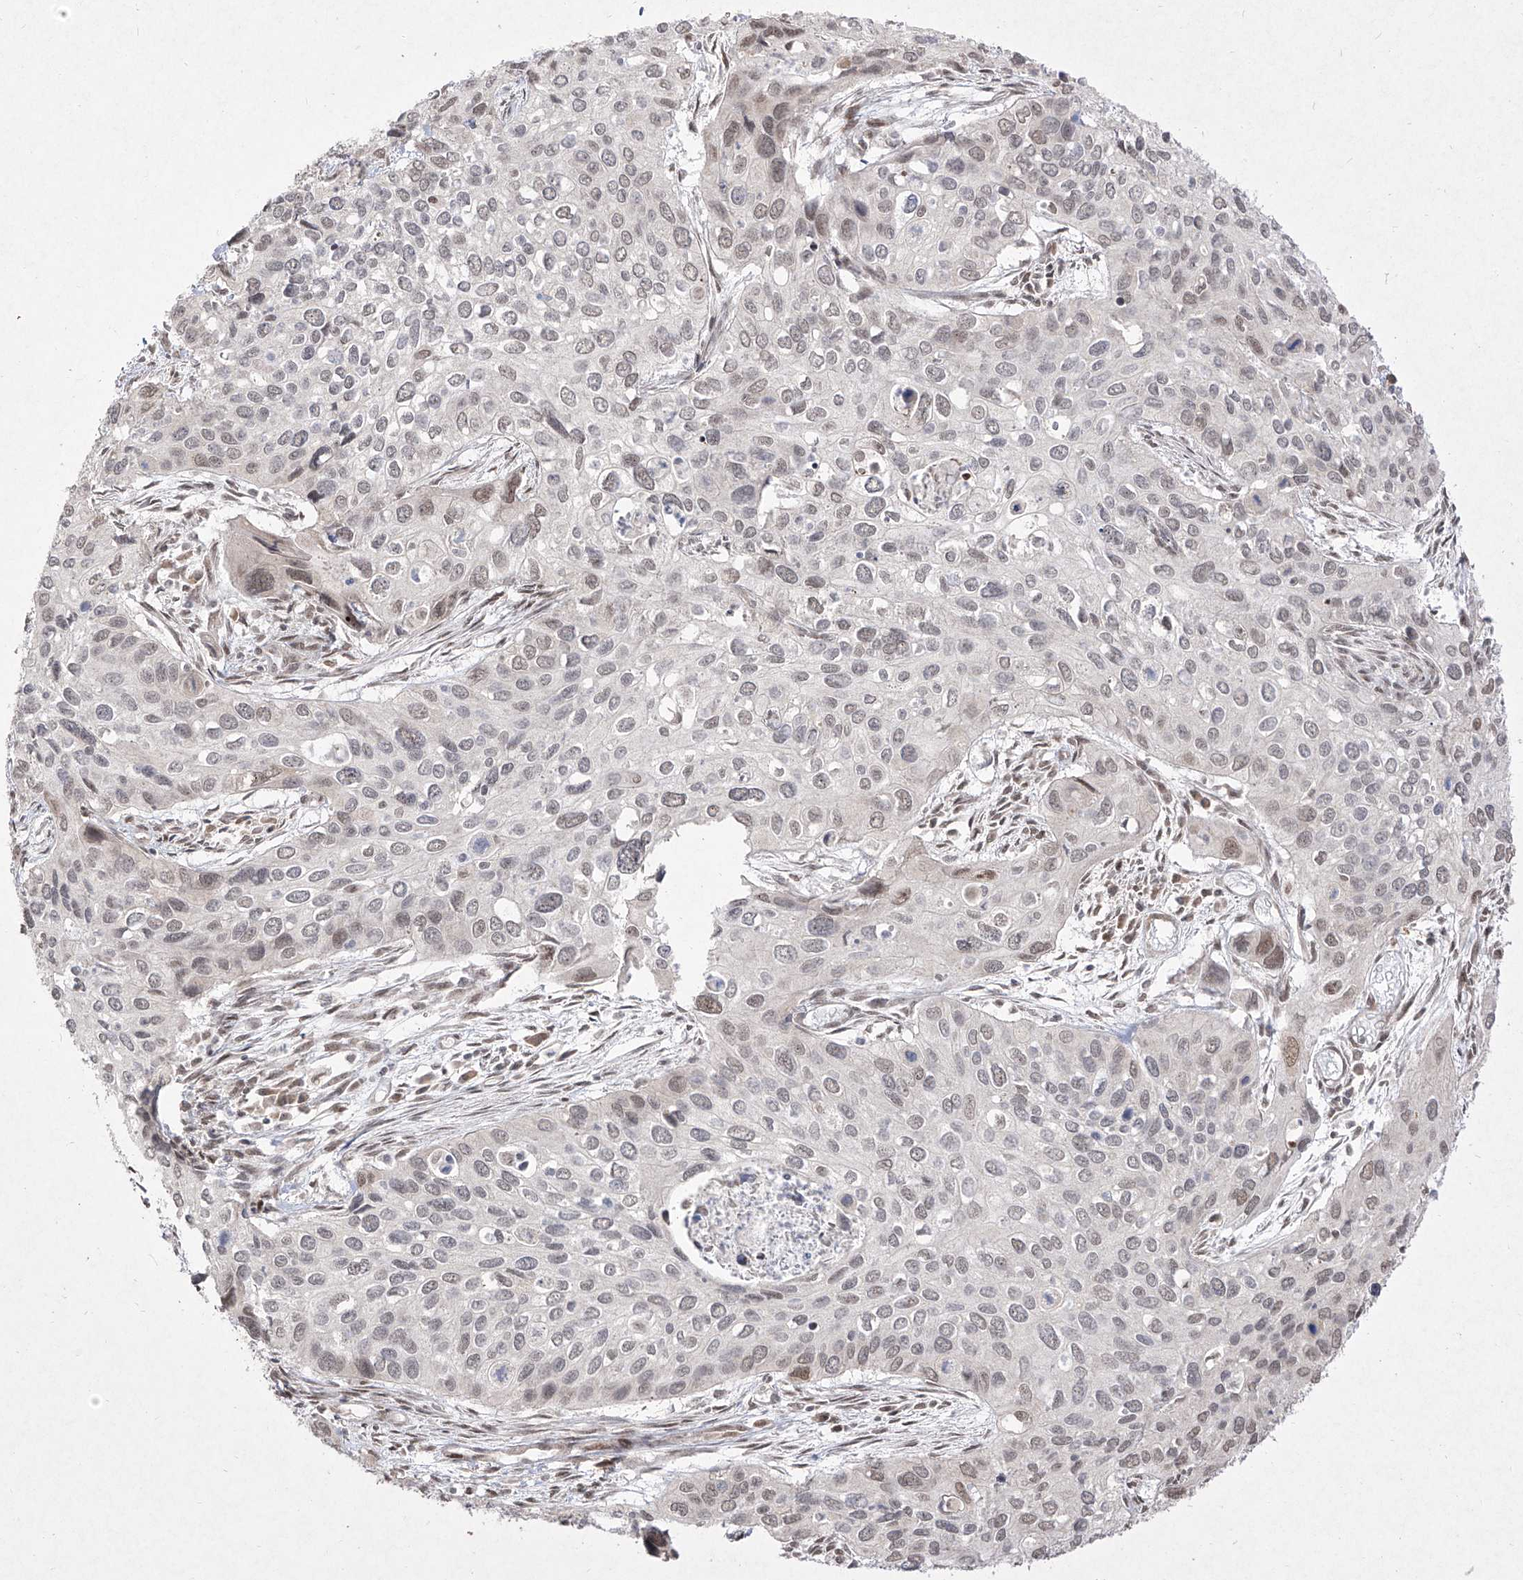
{"staining": {"intensity": "moderate", "quantity": "25%-75%", "location": "nuclear"}, "tissue": "cervical cancer", "cell_type": "Tumor cells", "image_type": "cancer", "snomed": [{"axis": "morphology", "description": "Squamous cell carcinoma, NOS"}, {"axis": "topography", "description": "Cervix"}], "caption": "Immunohistochemistry image of neoplastic tissue: cervical cancer stained using IHC exhibits medium levels of moderate protein expression localized specifically in the nuclear of tumor cells, appearing as a nuclear brown color.", "gene": "SNRNP27", "patient": {"sex": "female", "age": 55}}